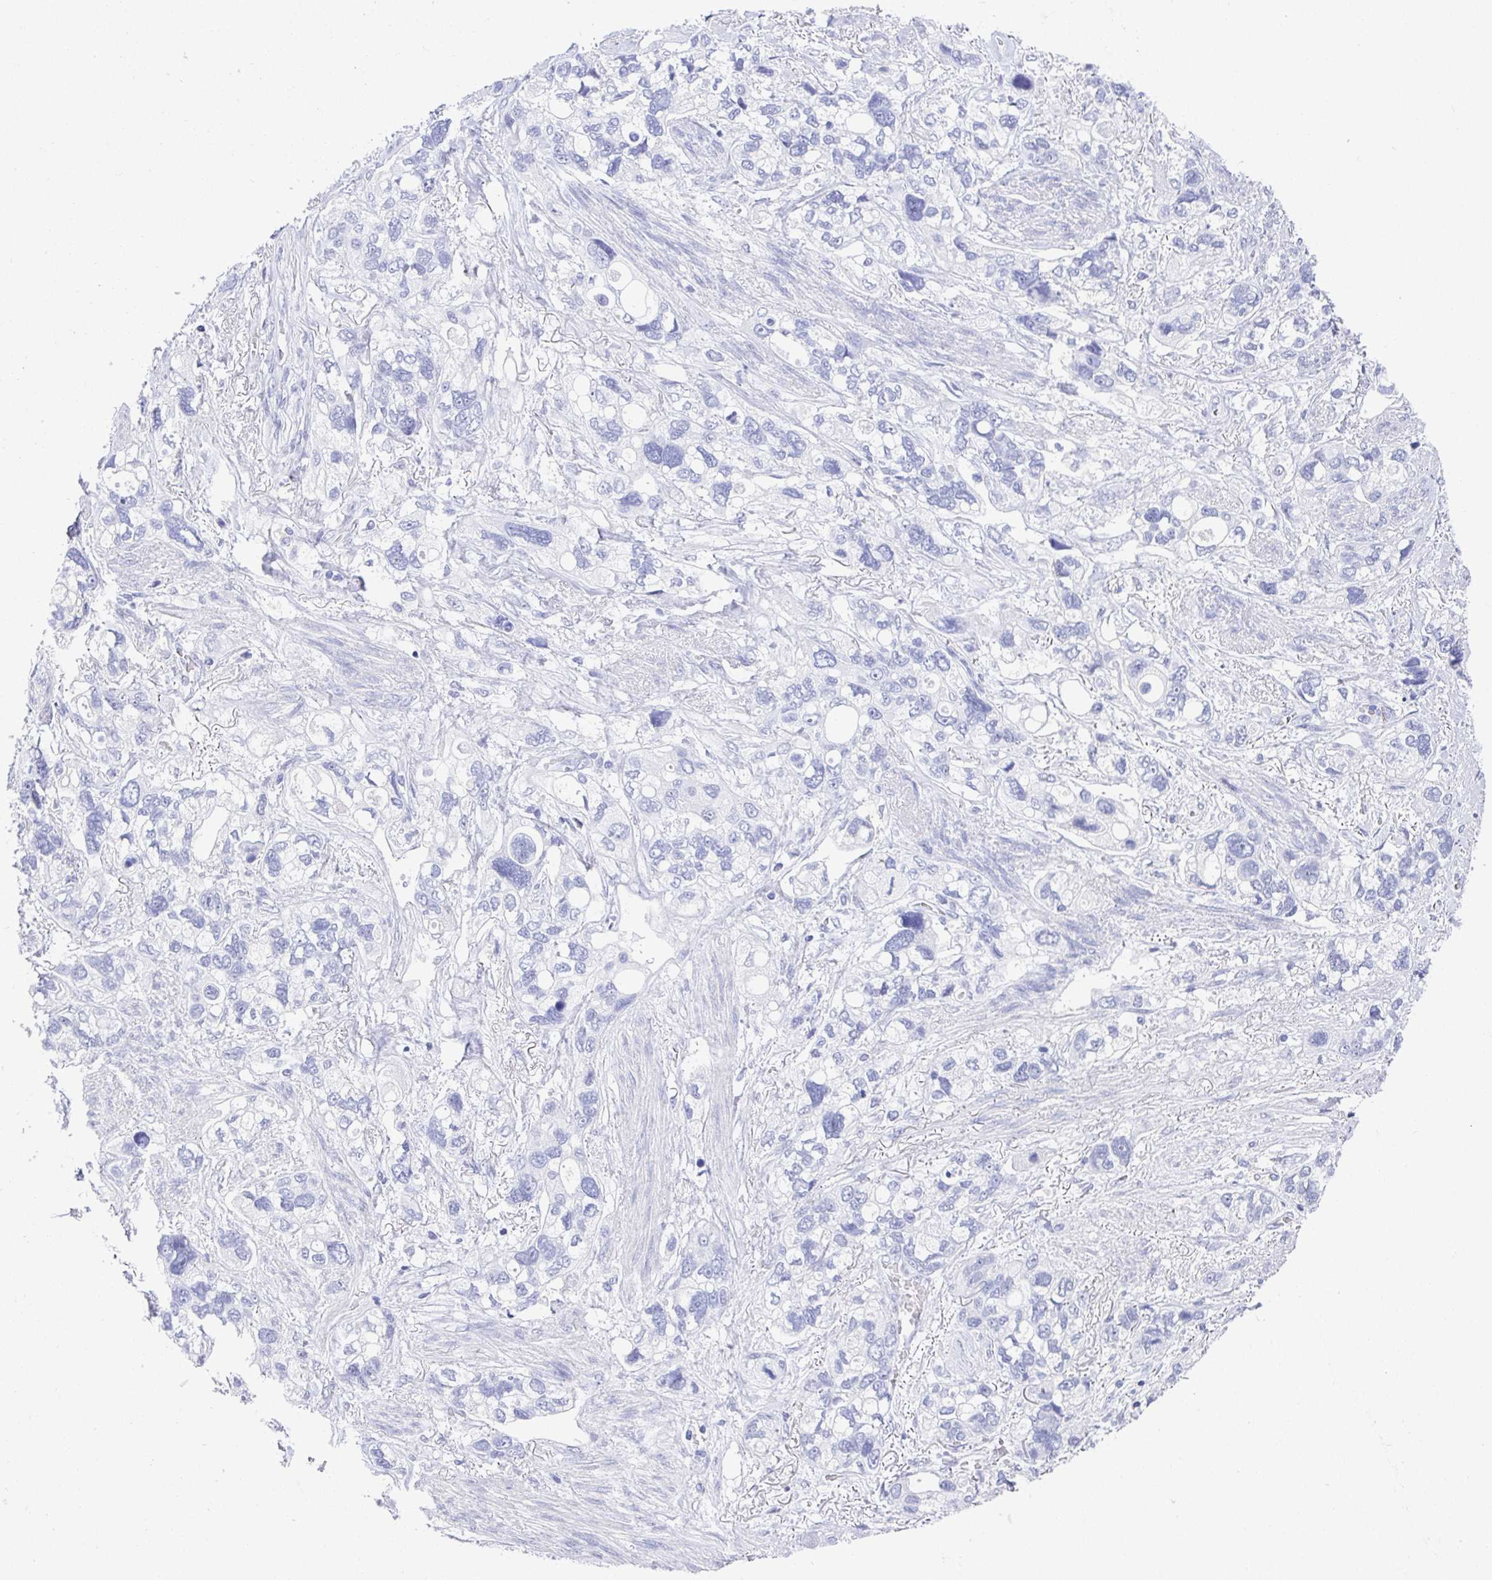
{"staining": {"intensity": "negative", "quantity": "none", "location": "none"}, "tissue": "stomach cancer", "cell_type": "Tumor cells", "image_type": "cancer", "snomed": [{"axis": "morphology", "description": "Adenocarcinoma, NOS"}, {"axis": "topography", "description": "Stomach, upper"}], "caption": "Immunohistochemistry (IHC) micrograph of neoplastic tissue: human adenocarcinoma (stomach) stained with DAB demonstrates no significant protein positivity in tumor cells. (Stains: DAB IHC with hematoxylin counter stain, Microscopy: brightfield microscopy at high magnification).", "gene": "TMEM241", "patient": {"sex": "female", "age": 81}}